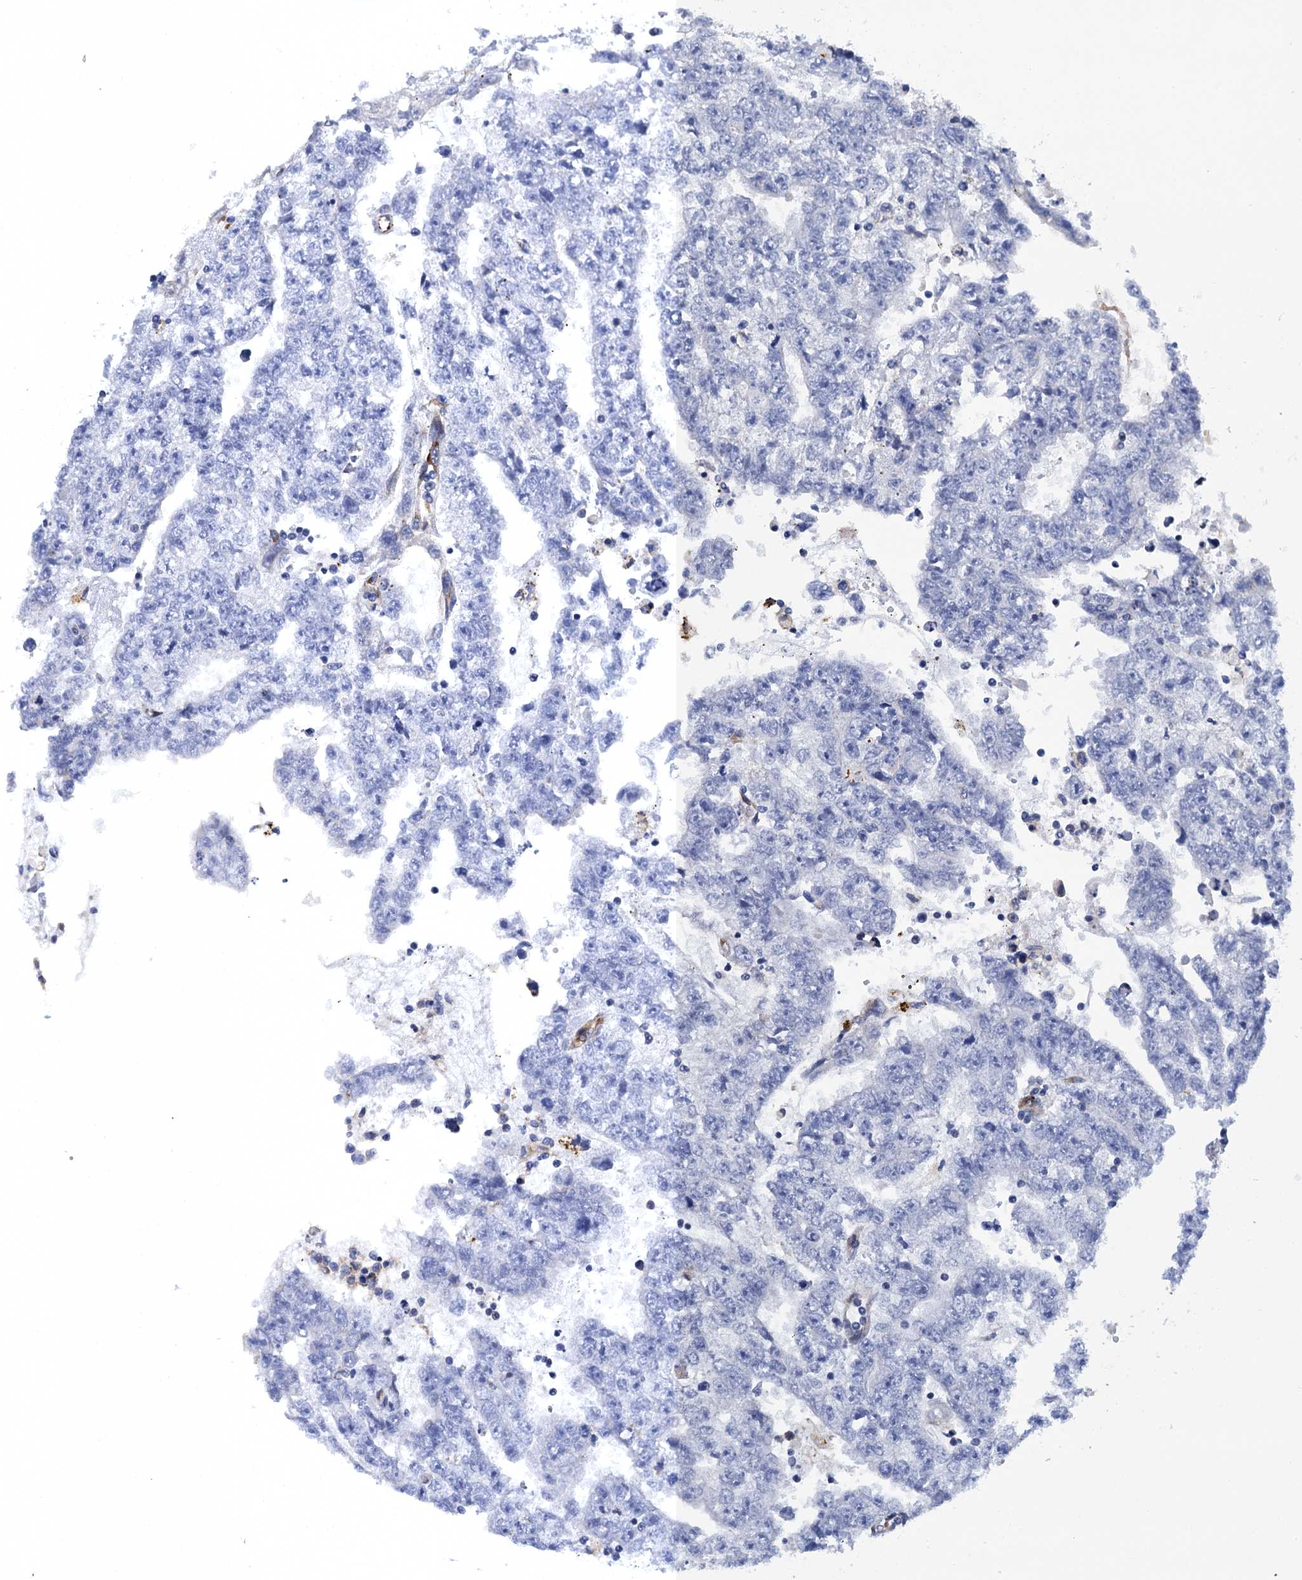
{"staining": {"intensity": "negative", "quantity": "none", "location": "none"}, "tissue": "testis cancer", "cell_type": "Tumor cells", "image_type": "cancer", "snomed": [{"axis": "morphology", "description": "Carcinoma, Embryonal, NOS"}, {"axis": "topography", "description": "Testis"}], "caption": "Testis cancer was stained to show a protein in brown. There is no significant staining in tumor cells.", "gene": "POGLUT3", "patient": {"sex": "male", "age": 25}}